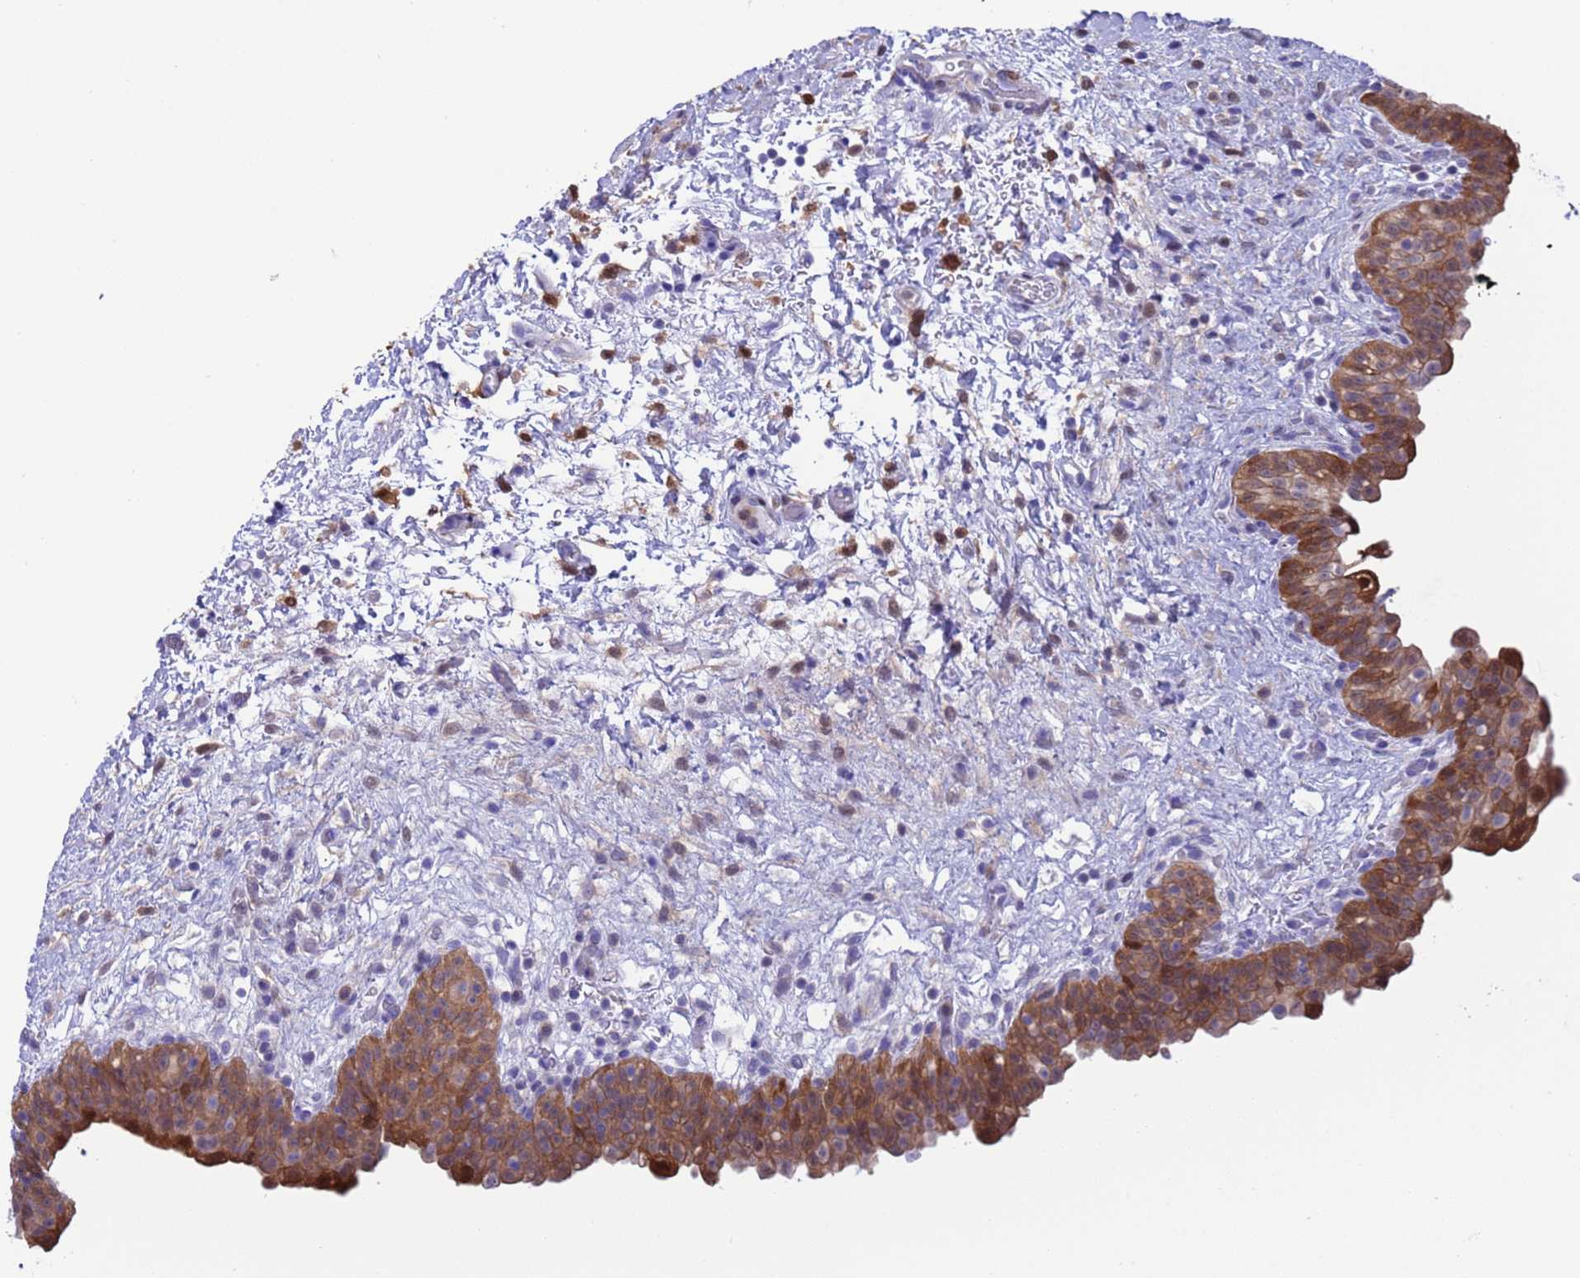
{"staining": {"intensity": "strong", "quantity": ">75%", "location": "cytoplasmic/membranous,nuclear"}, "tissue": "urinary bladder", "cell_type": "Urothelial cells", "image_type": "normal", "snomed": [{"axis": "morphology", "description": "Normal tissue, NOS"}, {"axis": "topography", "description": "Urinary bladder"}], "caption": "A histopathology image of urinary bladder stained for a protein exhibits strong cytoplasmic/membranous,nuclear brown staining in urothelial cells. Using DAB (3,3'-diaminobenzidine) (brown) and hematoxylin (blue) stains, captured at high magnification using brightfield microscopy.", "gene": "C6orf47", "patient": {"sex": "male", "age": 69}}